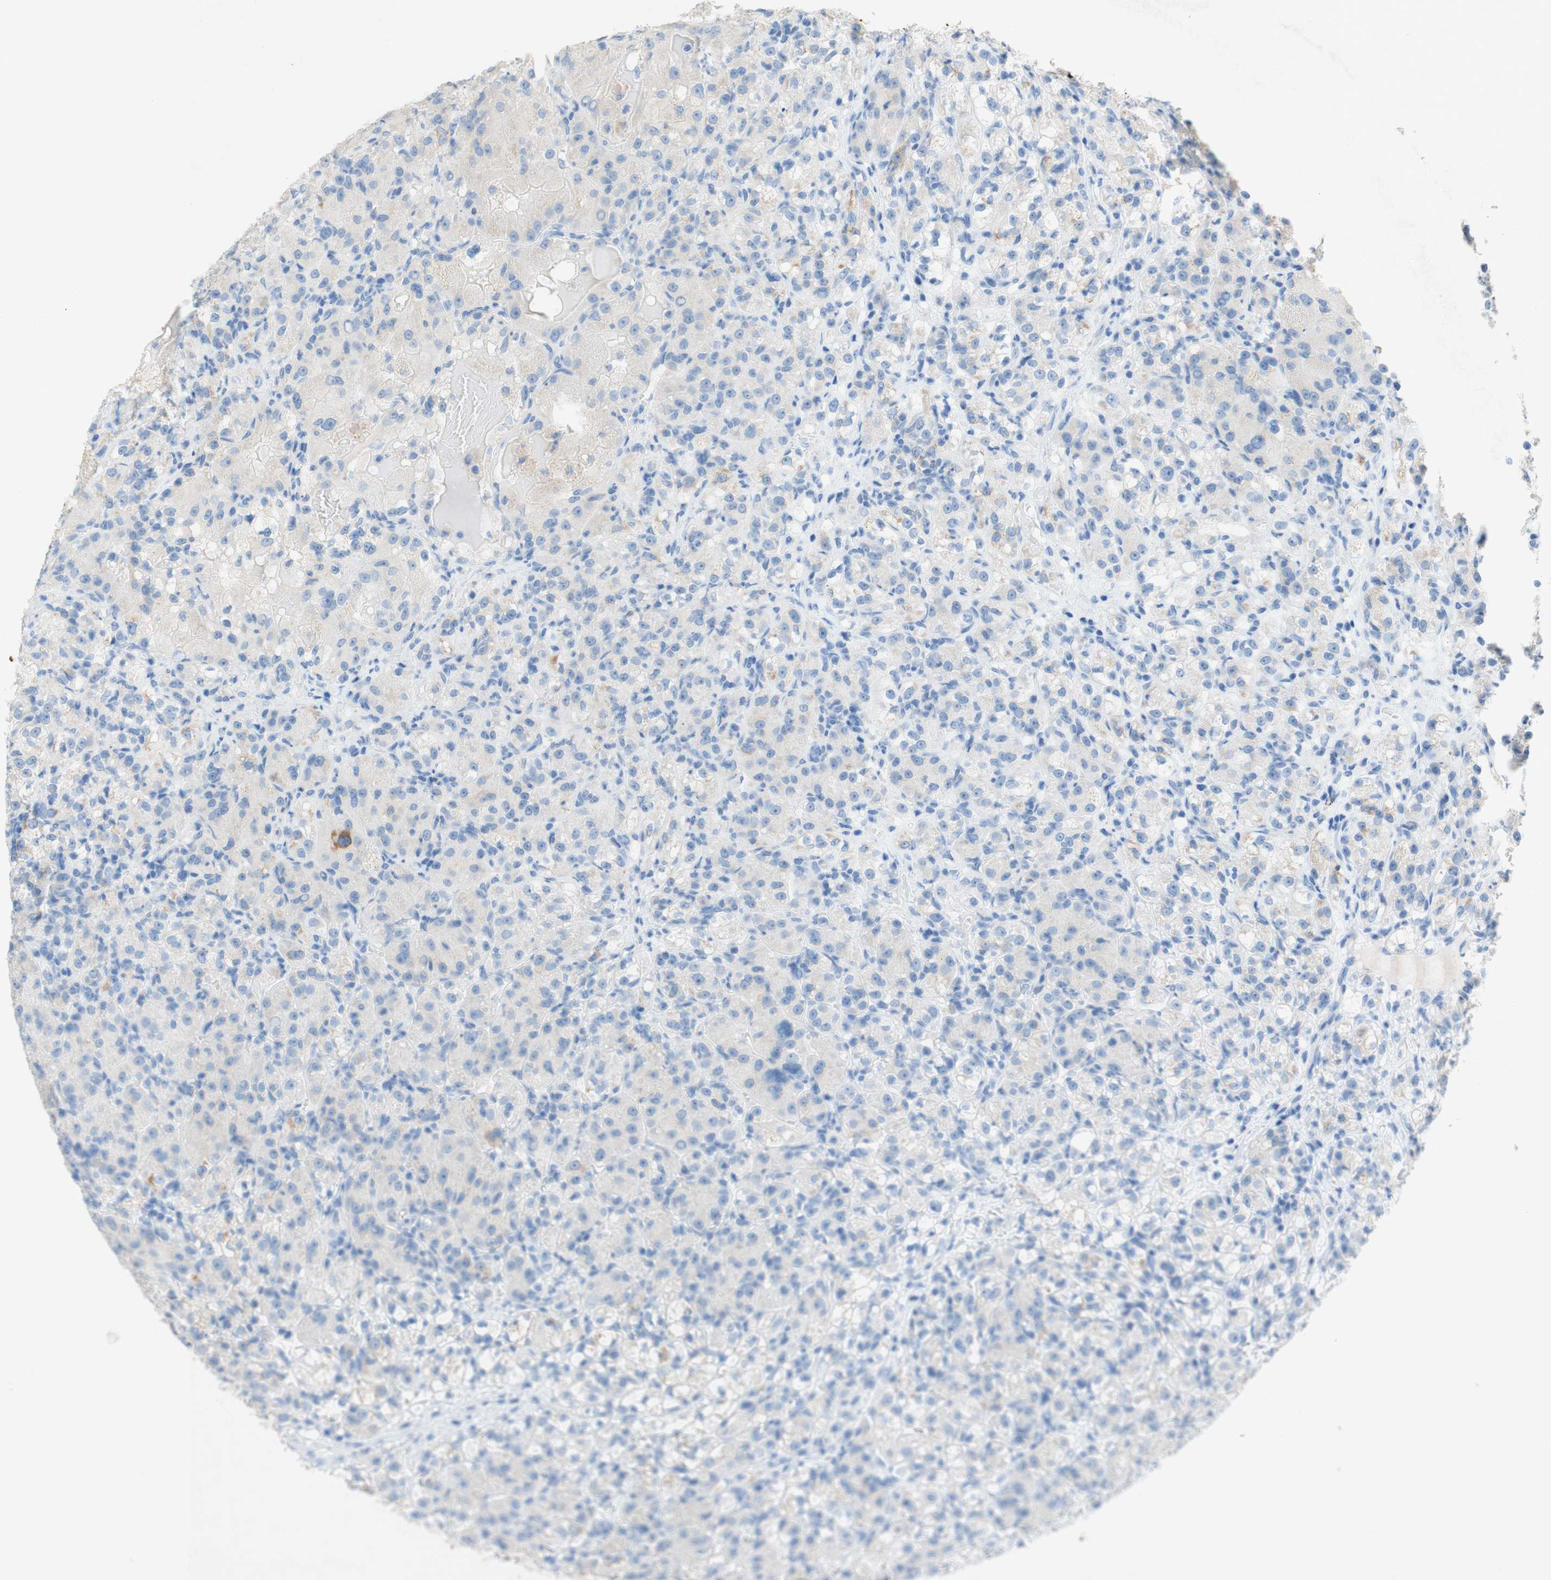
{"staining": {"intensity": "negative", "quantity": "none", "location": "none"}, "tissue": "renal cancer", "cell_type": "Tumor cells", "image_type": "cancer", "snomed": [{"axis": "morphology", "description": "Adenocarcinoma, NOS"}, {"axis": "topography", "description": "Kidney"}], "caption": "The immunohistochemistry (IHC) image has no significant expression in tumor cells of renal cancer (adenocarcinoma) tissue.", "gene": "POLR2J3", "patient": {"sex": "male", "age": 61}}